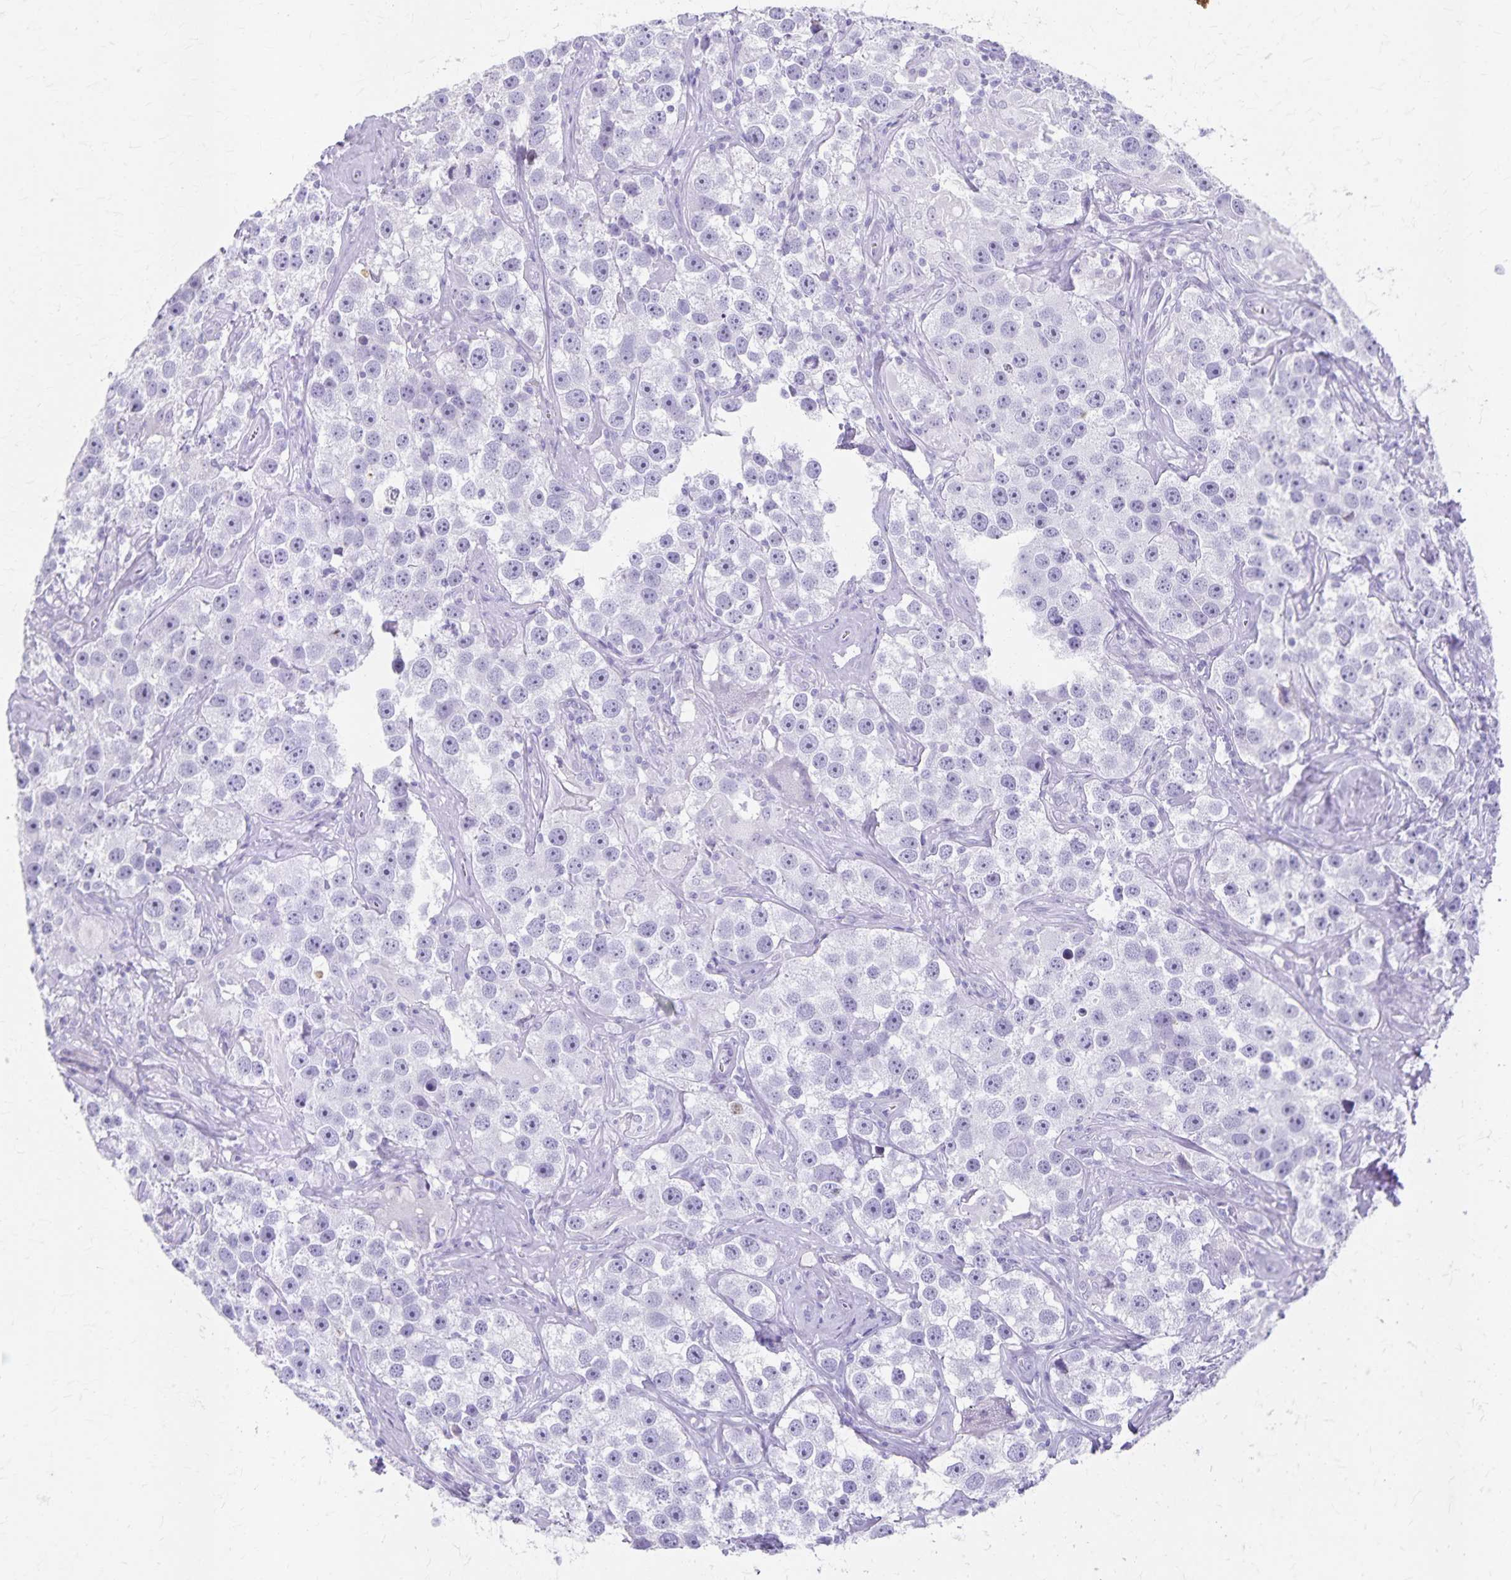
{"staining": {"intensity": "negative", "quantity": "none", "location": "none"}, "tissue": "testis cancer", "cell_type": "Tumor cells", "image_type": "cancer", "snomed": [{"axis": "morphology", "description": "Seminoma, NOS"}, {"axis": "topography", "description": "Testis"}], "caption": "Immunohistochemical staining of testis seminoma reveals no significant staining in tumor cells. Nuclei are stained in blue.", "gene": "GPBAR1", "patient": {"sex": "male", "age": 49}}